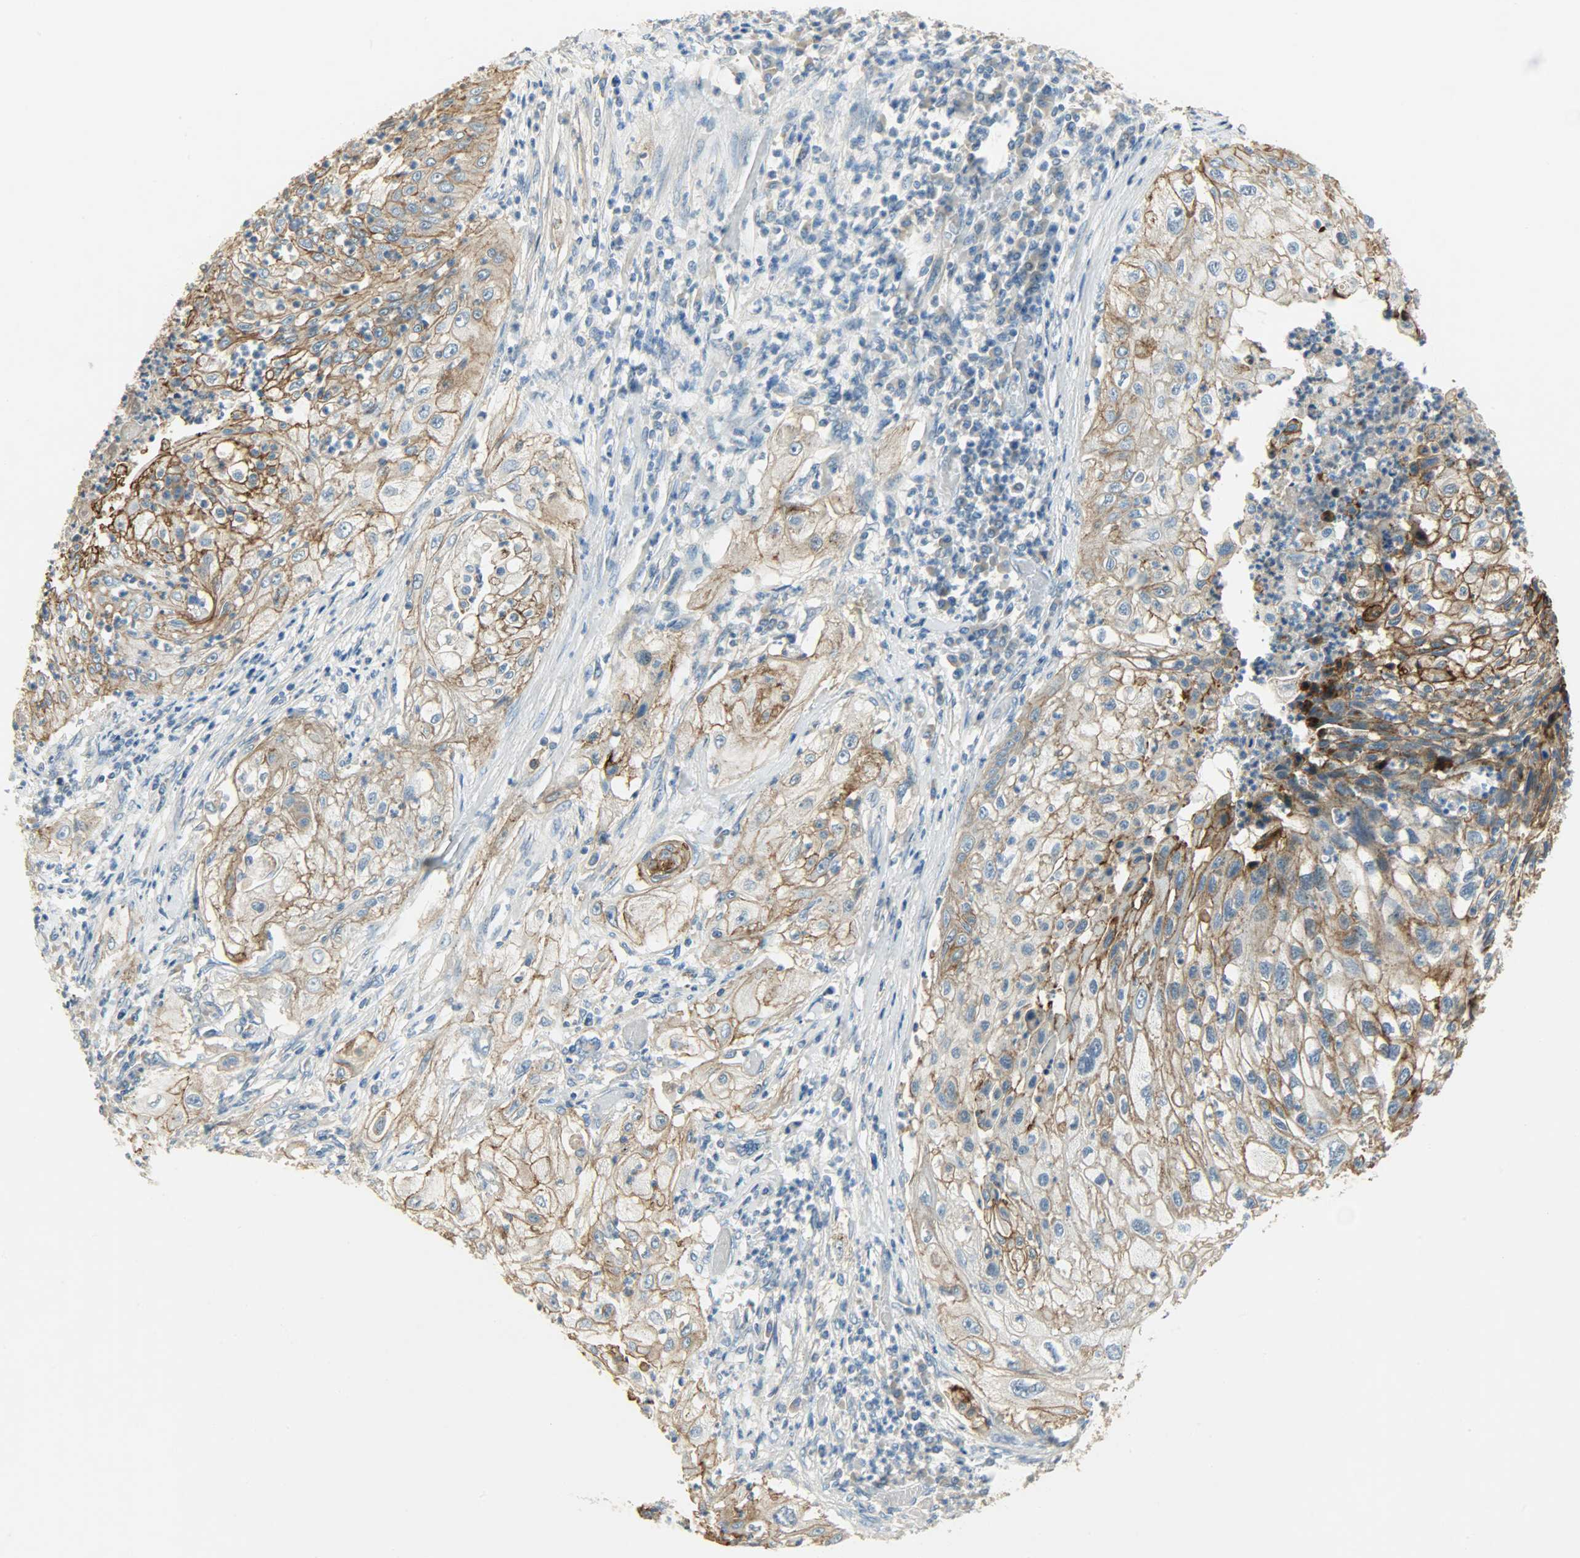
{"staining": {"intensity": "strong", "quantity": ">75%", "location": "cytoplasmic/membranous"}, "tissue": "lung cancer", "cell_type": "Tumor cells", "image_type": "cancer", "snomed": [{"axis": "morphology", "description": "Inflammation, NOS"}, {"axis": "morphology", "description": "Squamous cell carcinoma, NOS"}, {"axis": "topography", "description": "Lymph node"}, {"axis": "topography", "description": "Soft tissue"}, {"axis": "topography", "description": "Lung"}], "caption": "A photomicrograph of lung squamous cell carcinoma stained for a protein displays strong cytoplasmic/membranous brown staining in tumor cells.", "gene": "DSG2", "patient": {"sex": "male", "age": 66}}